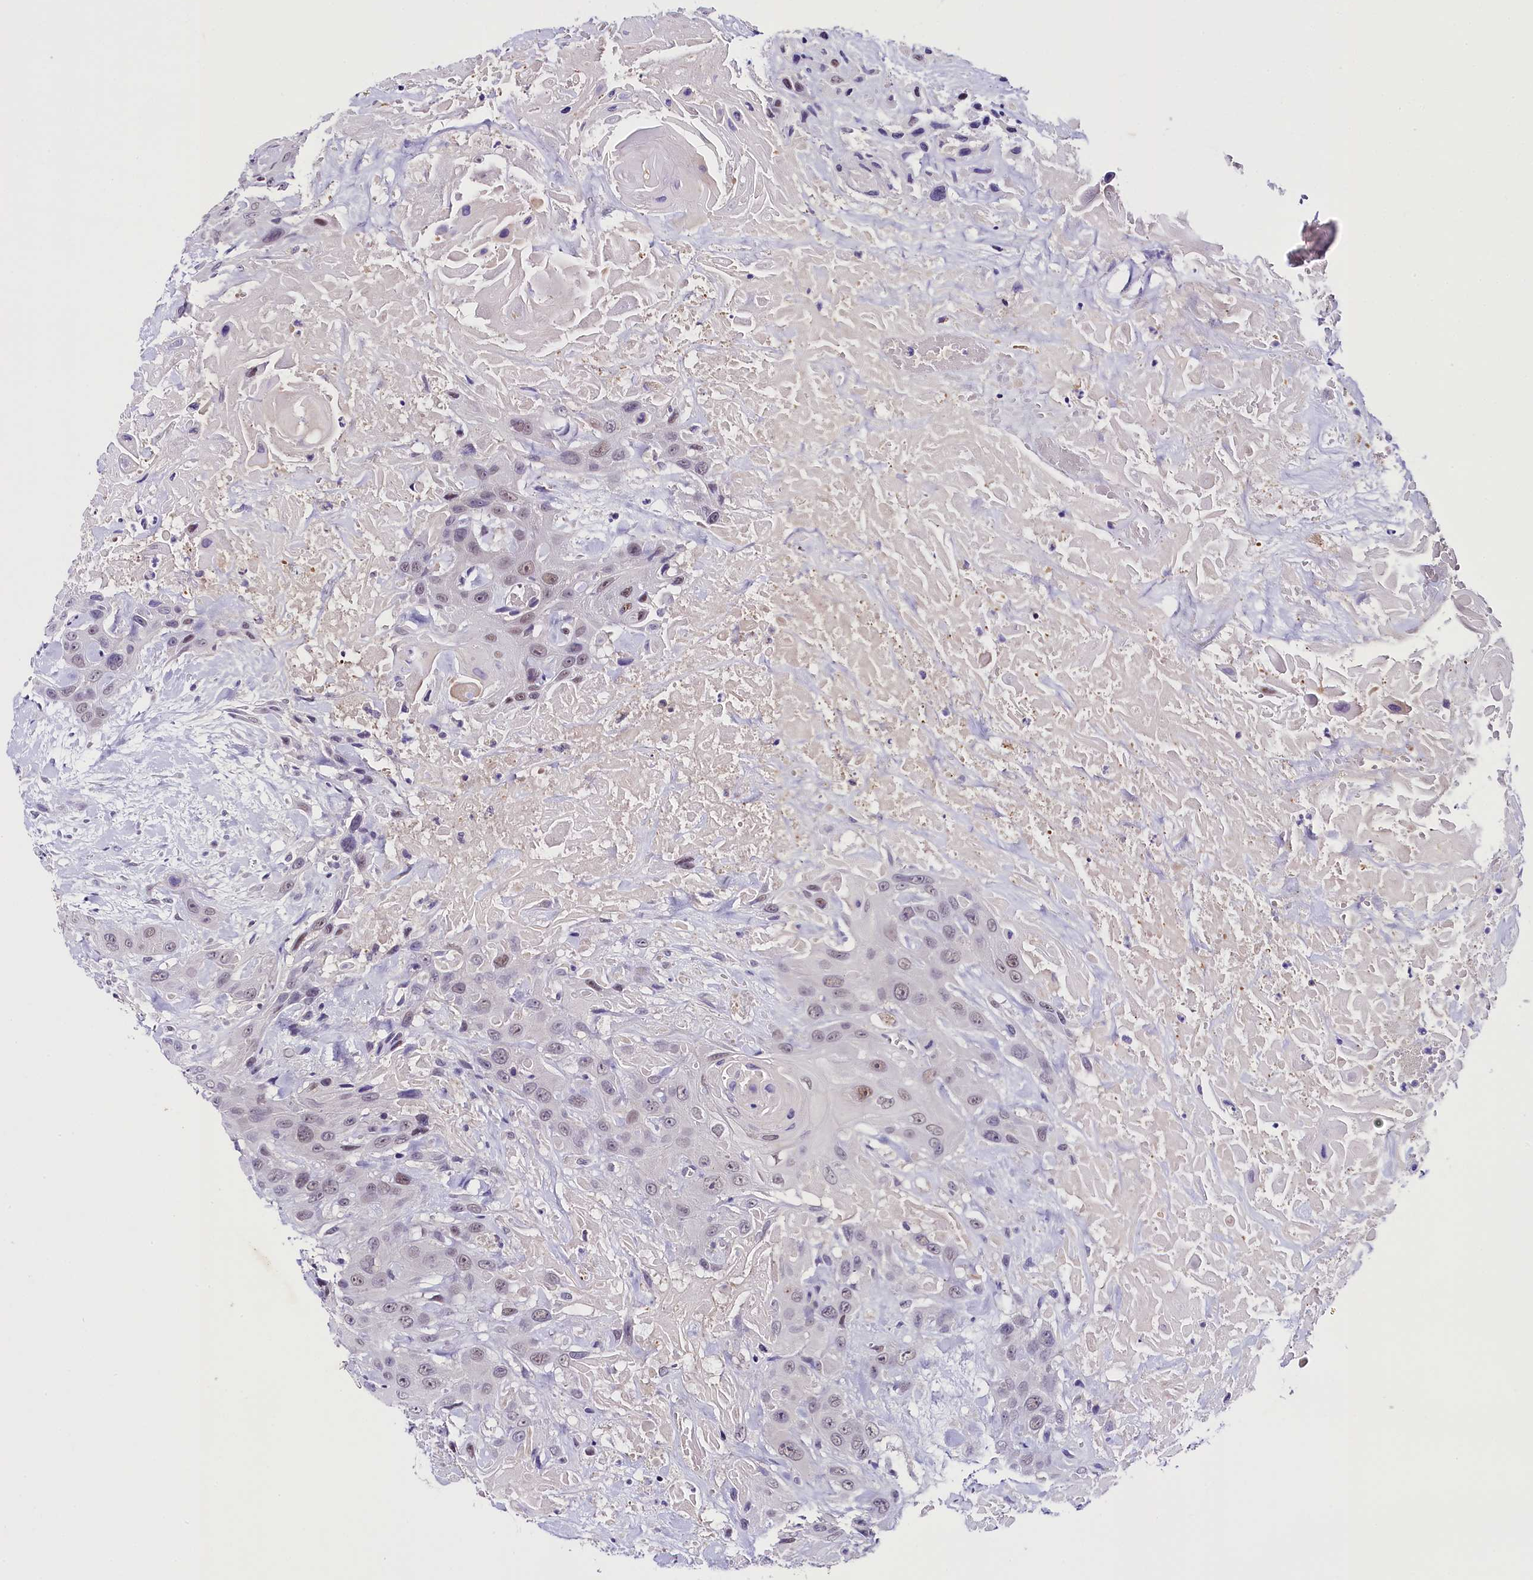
{"staining": {"intensity": "weak", "quantity": "<25%", "location": "nuclear"}, "tissue": "head and neck cancer", "cell_type": "Tumor cells", "image_type": "cancer", "snomed": [{"axis": "morphology", "description": "Squamous cell carcinoma, NOS"}, {"axis": "topography", "description": "Head-Neck"}], "caption": "Head and neck squamous cell carcinoma stained for a protein using IHC exhibits no positivity tumor cells.", "gene": "IQCN", "patient": {"sex": "male", "age": 81}}